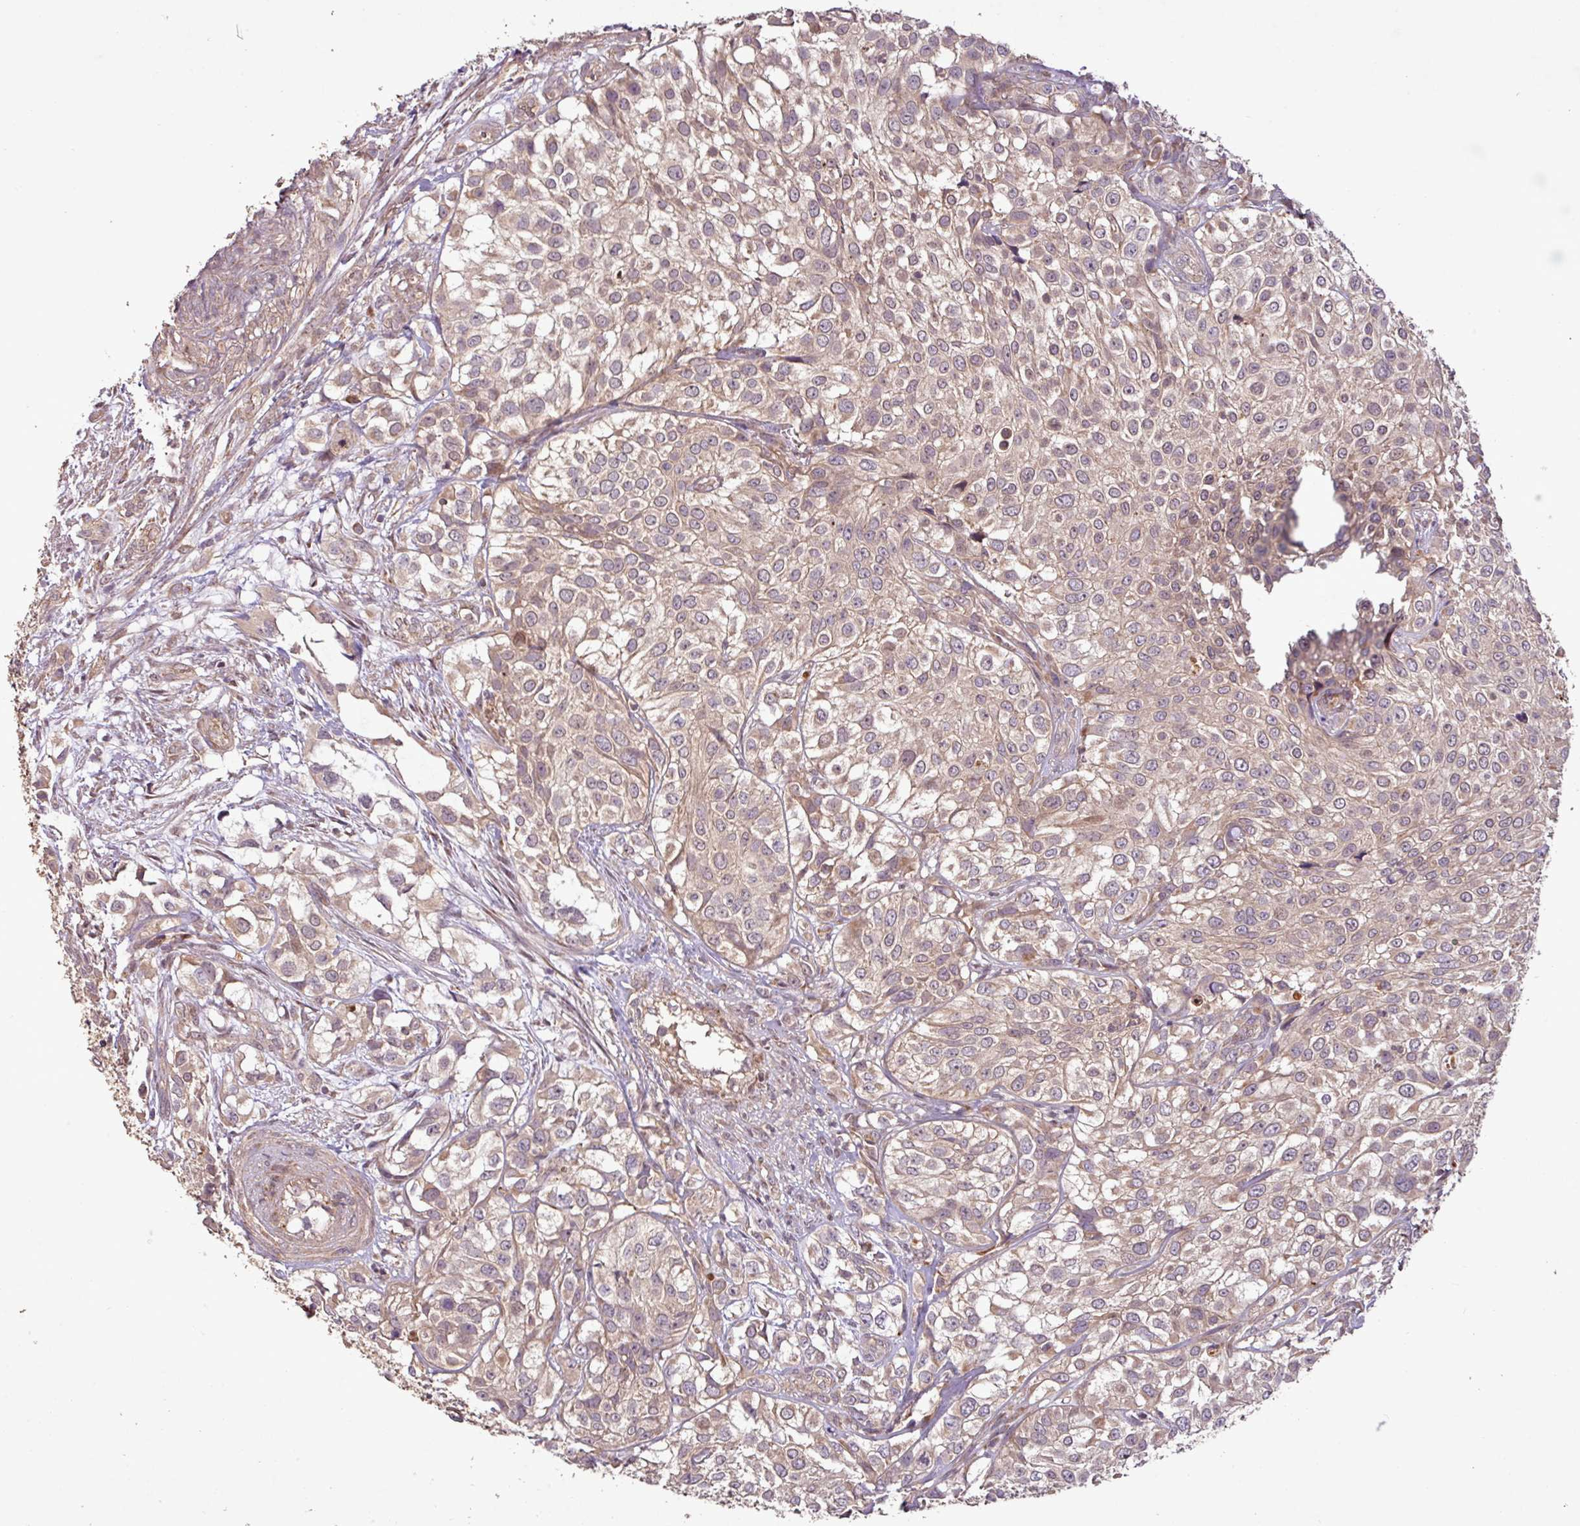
{"staining": {"intensity": "weak", "quantity": ">75%", "location": "cytoplasmic/membranous"}, "tissue": "urothelial cancer", "cell_type": "Tumor cells", "image_type": "cancer", "snomed": [{"axis": "morphology", "description": "Urothelial carcinoma, High grade"}, {"axis": "topography", "description": "Urinary bladder"}], "caption": "A low amount of weak cytoplasmic/membranous staining is identified in about >75% of tumor cells in urothelial cancer tissue.", "gene": "YPEL3", "patient": {"sex": "male", "age": 56}}